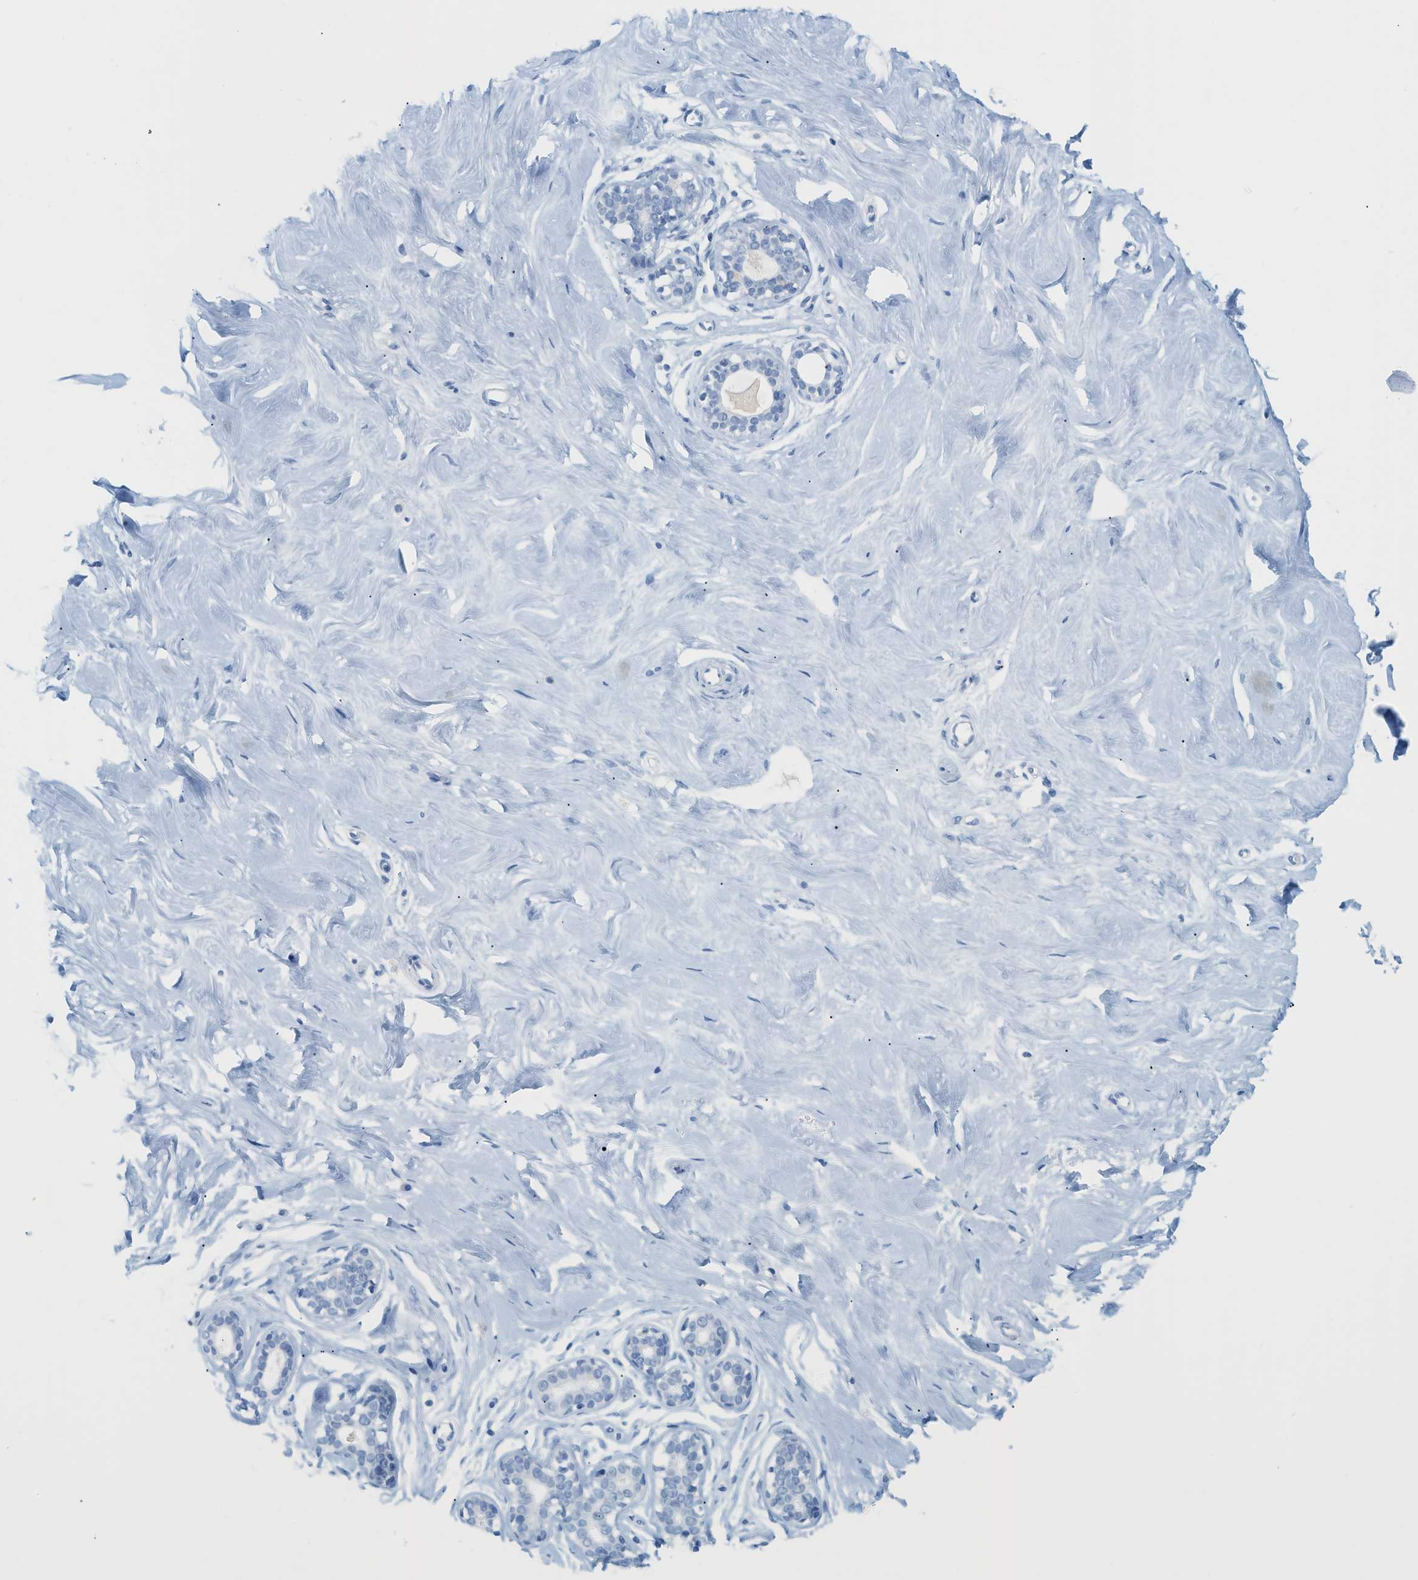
{"staining": {"intensity": "negative", "quantity": "none", "location": "none"}, "tissue": "breast", "cell_type": "Adipocytes", "image_type": "normal", "snomed": [{"axis": "morphology", "description": "Normal tissue, NOS"}, {"axis": "topography", "description": "Breast"}], "caption": "Immunohistochemistry of normal human breast reveals no staining in adipocytes. Nuclei are stained in blue.", "gene": "PAPPA", "patient": {"sex": "female", "age": 23}}